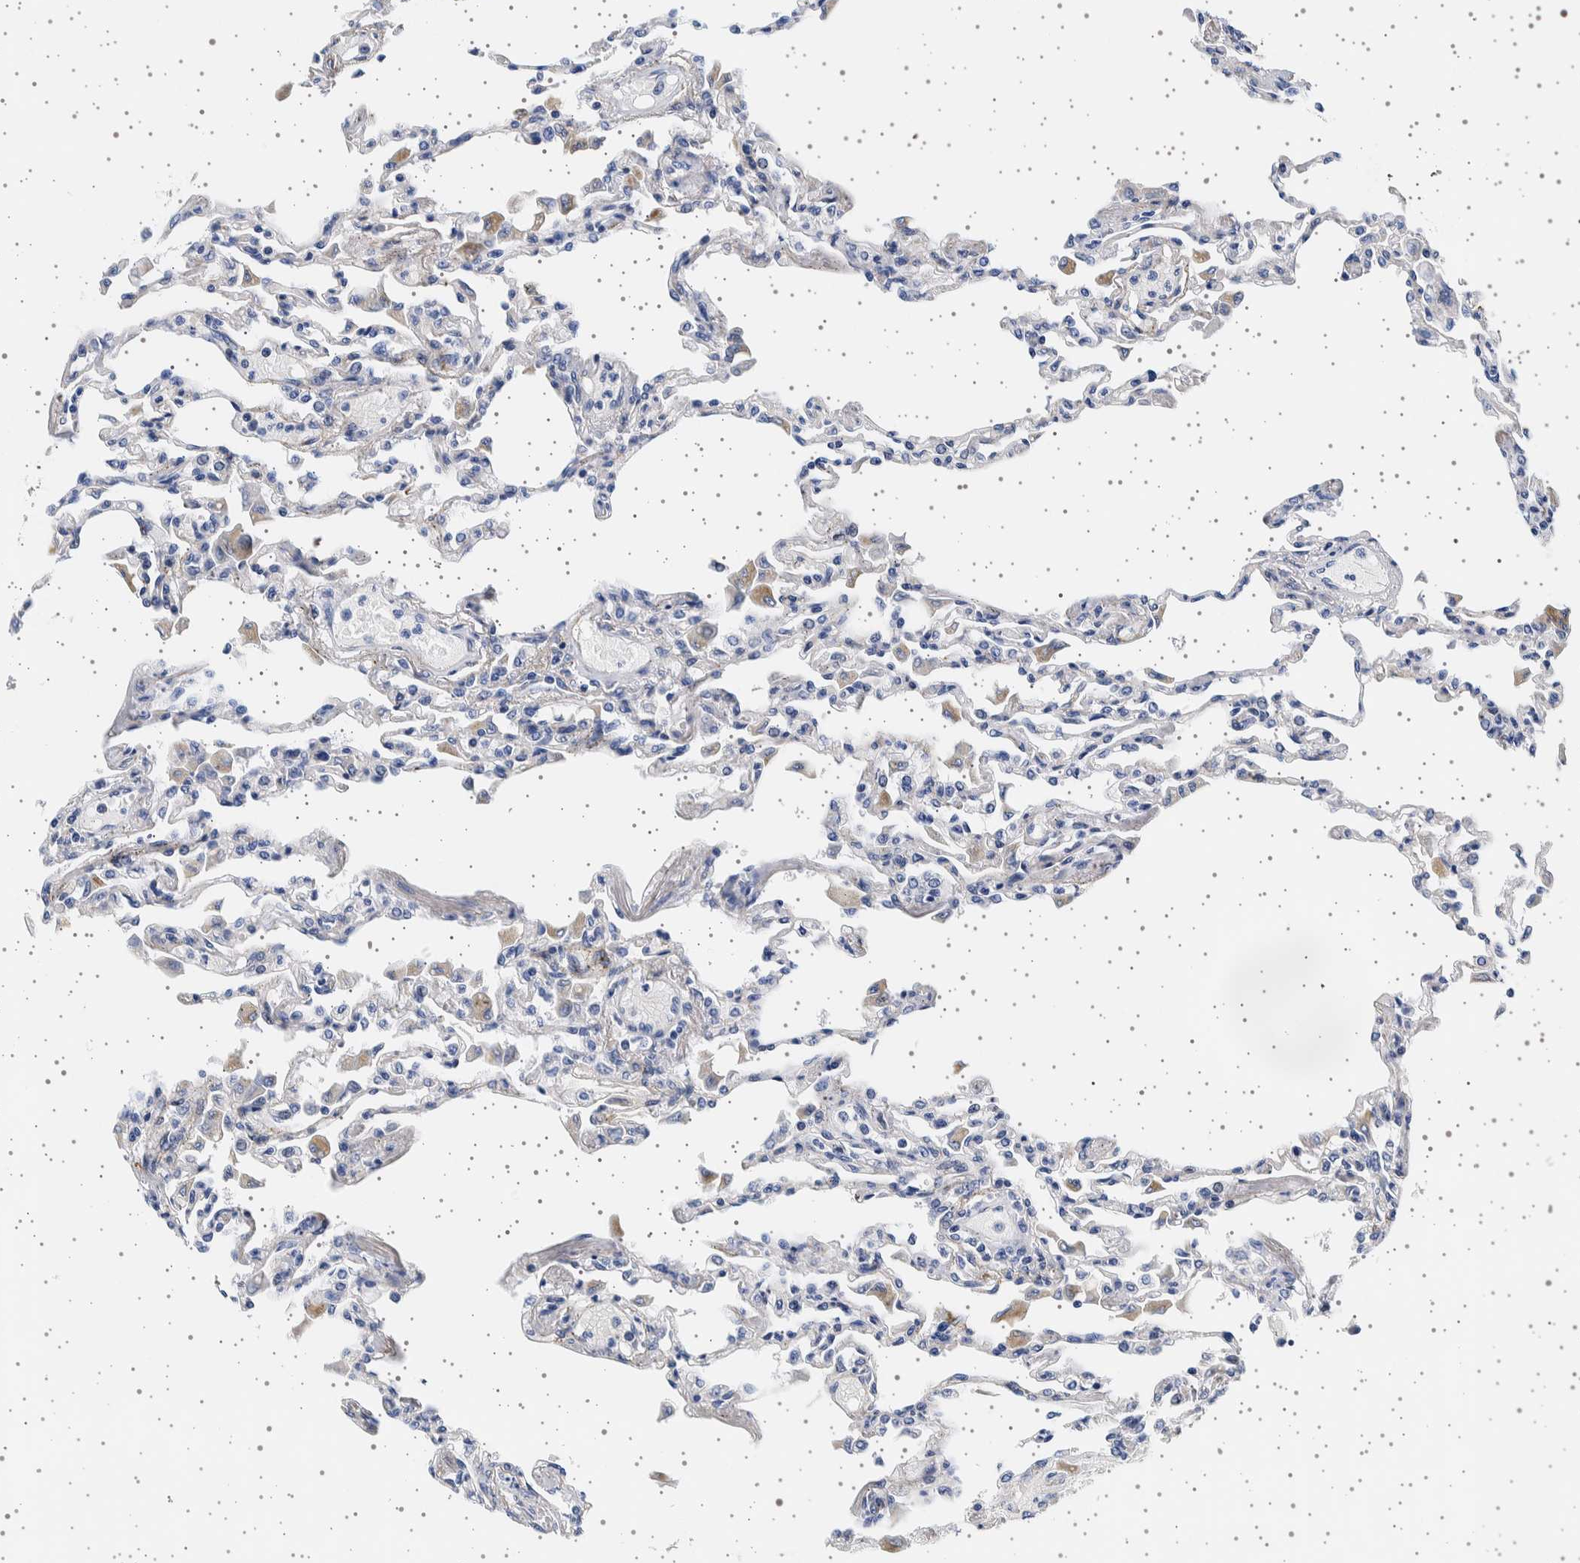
{"staining": {"intensity": "weak", "quantity": "<25%", "location": "cytoplasmic/membranous"}, "tissue": "lung", "cell_type": "Alveolar cells", "image_type": "normal", "snomed": [{"axis": "morphology", "description": "Normal tissue, NOS"}, {"axis": "topography", "description": "Bronchus"}, {"axis": "topography", "description": "Lung"}], "caption": "Immunohistochemical staining of unremarkable lung exhibits no significant expression in alveolar cells.", "gene": "SEPTIN4", "patient": {"sex": "female", "age": 49}}